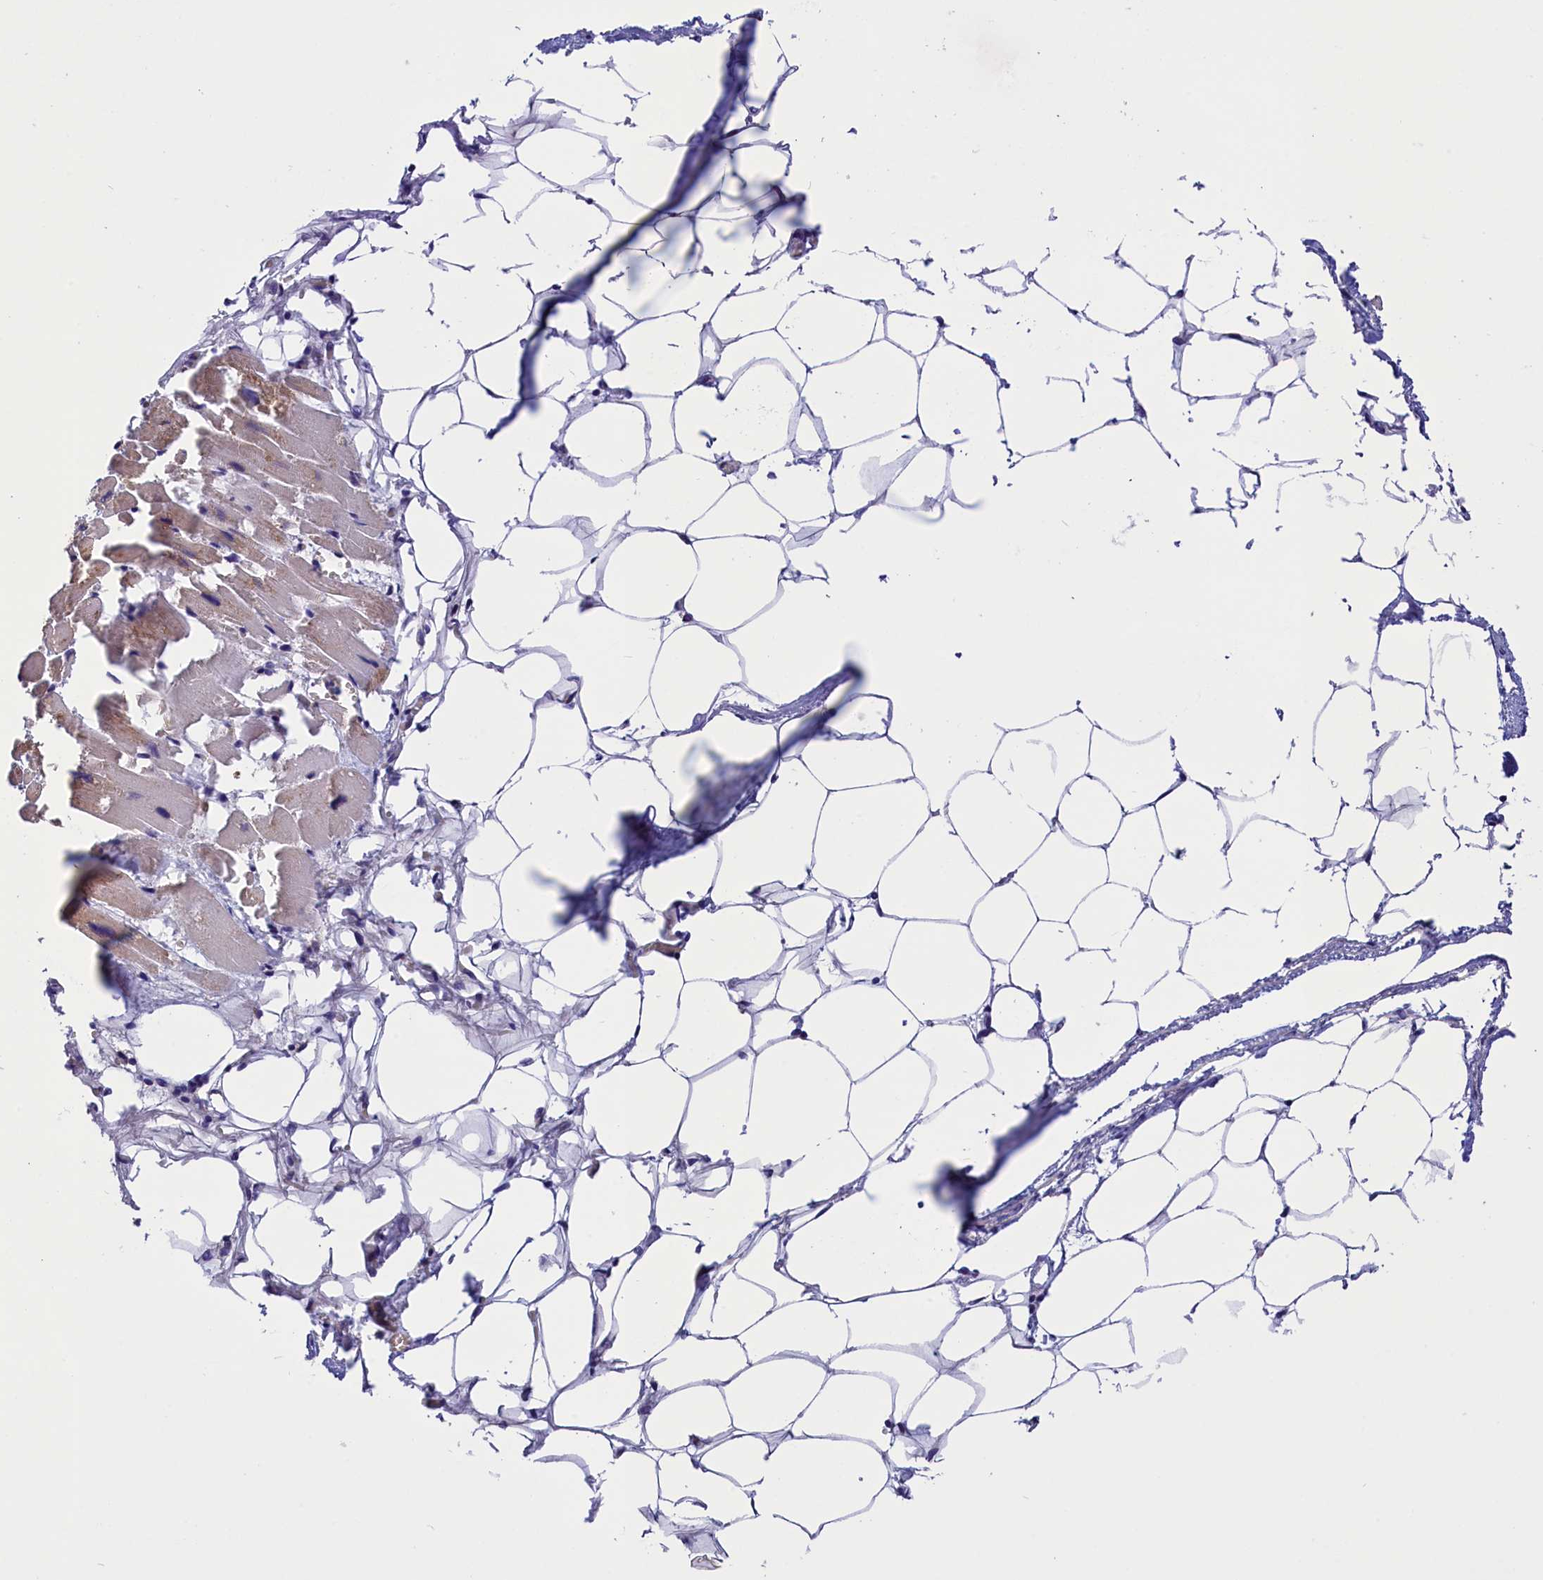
{"staining": {"intensity": "weak", "quantity": "<25%", "location": "cytoplasmic/membranous"}, "tissue": "heart muscle", "cell_type": "Cardiomyocytes", "image_type": "normal", "snomed": [{"axis": "morphology", "description": "Normal tissue, NOS"}, {"axis": "topography", "description": "Heart"}], "caption": "IHC image of unremarkable heart muscle: heart muscle stained with DAB shows no significant protein staining in cardiomyocytes.", "gene": "TBCB", "patient": {"sex": "female", "age": 64}}